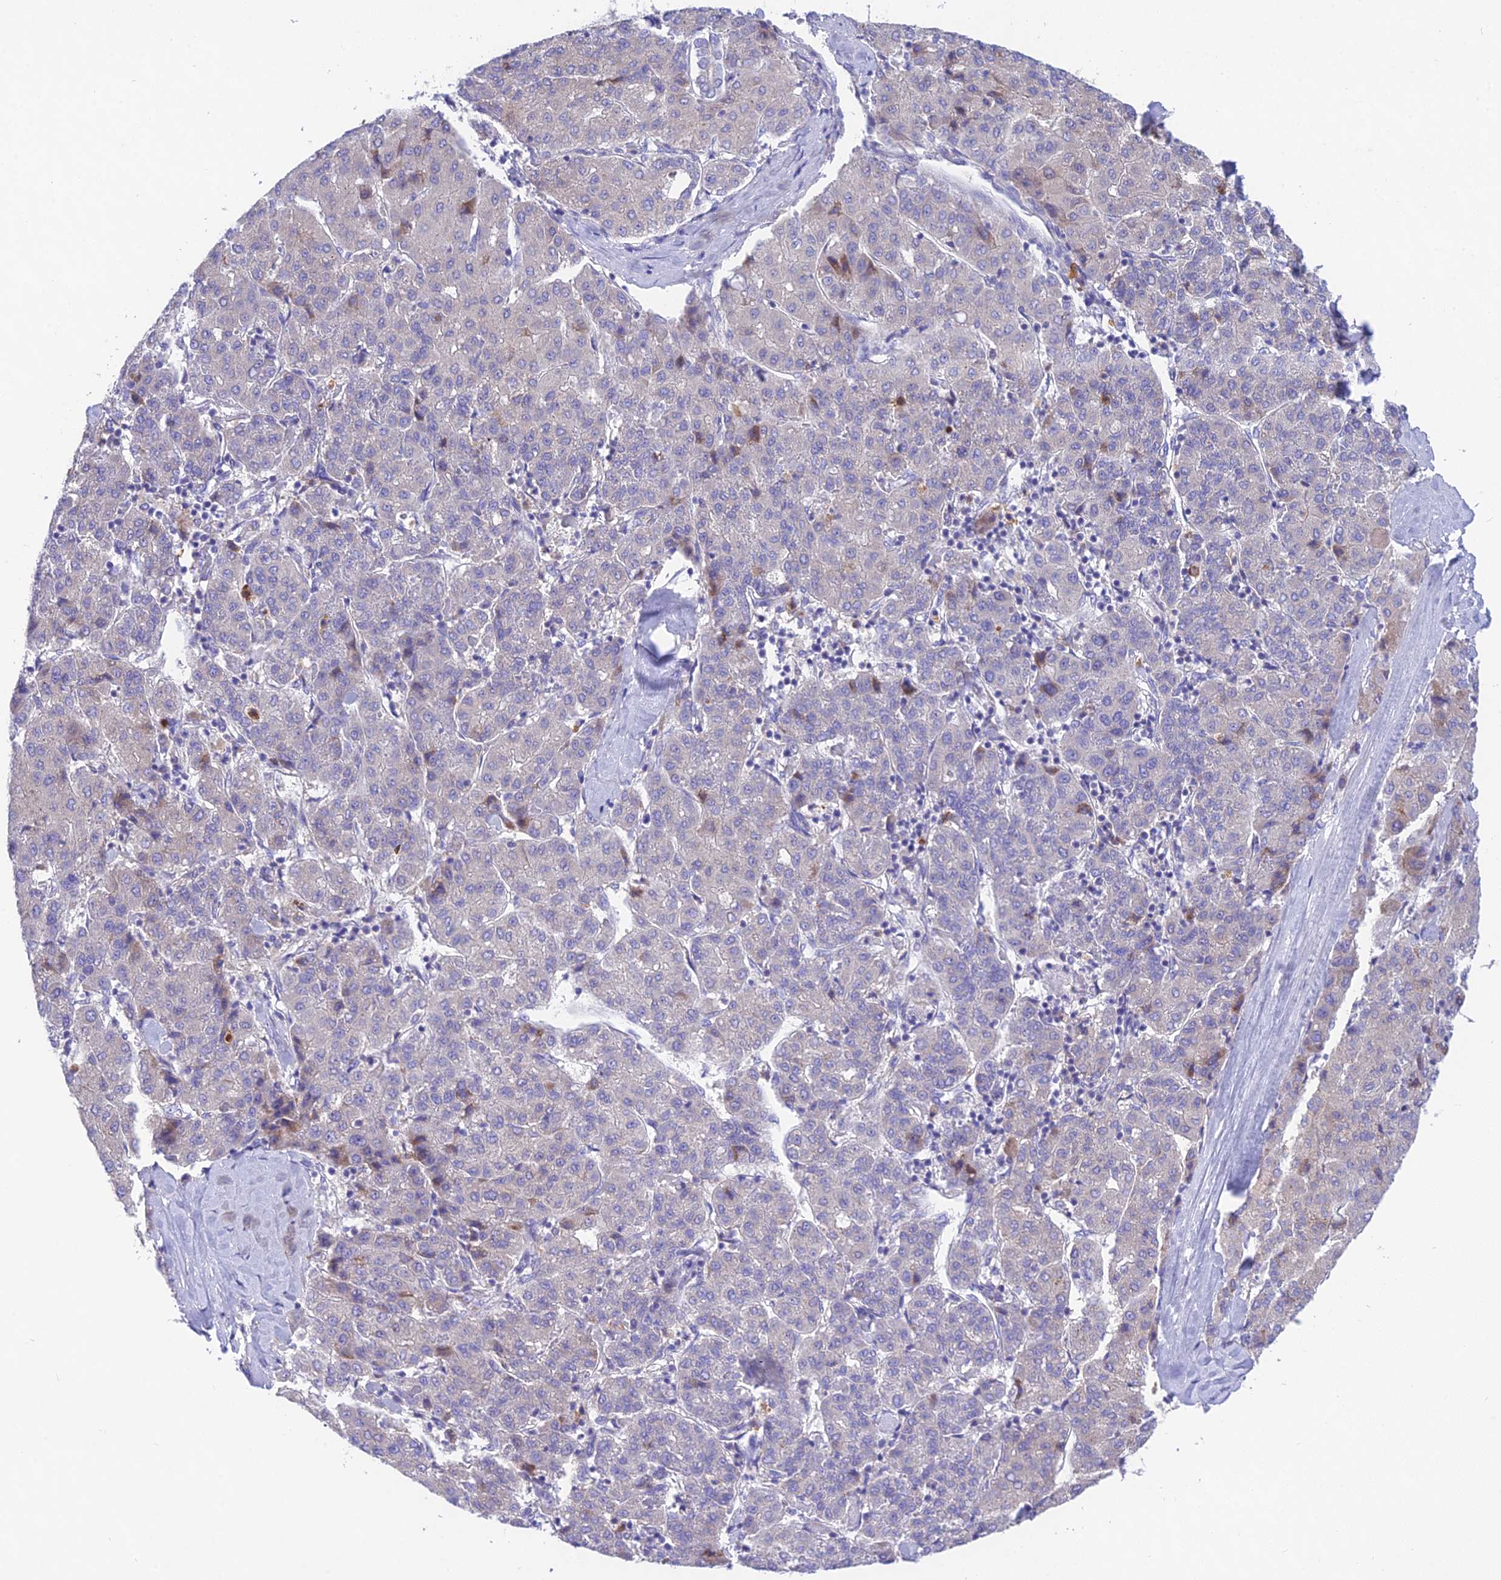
{"staining": {"intensity": "negative", "quantity": "none", "location": "none"}, "tissue": "liver cancer", "cell_type": "Tumor cells", "image_type": "cancer", "snomed": [{"axis": "morphology", "description": "Carcinoma, Hepatocellular, NOS"}, {"axis": "topography", "description": "Liver"}], "caption": "Tumor cells show no significant protein positivity in hepatocellular carcinoma (liver).", "gene": "KIAA0408", "patient": {"sex": "male", "age": 65}}